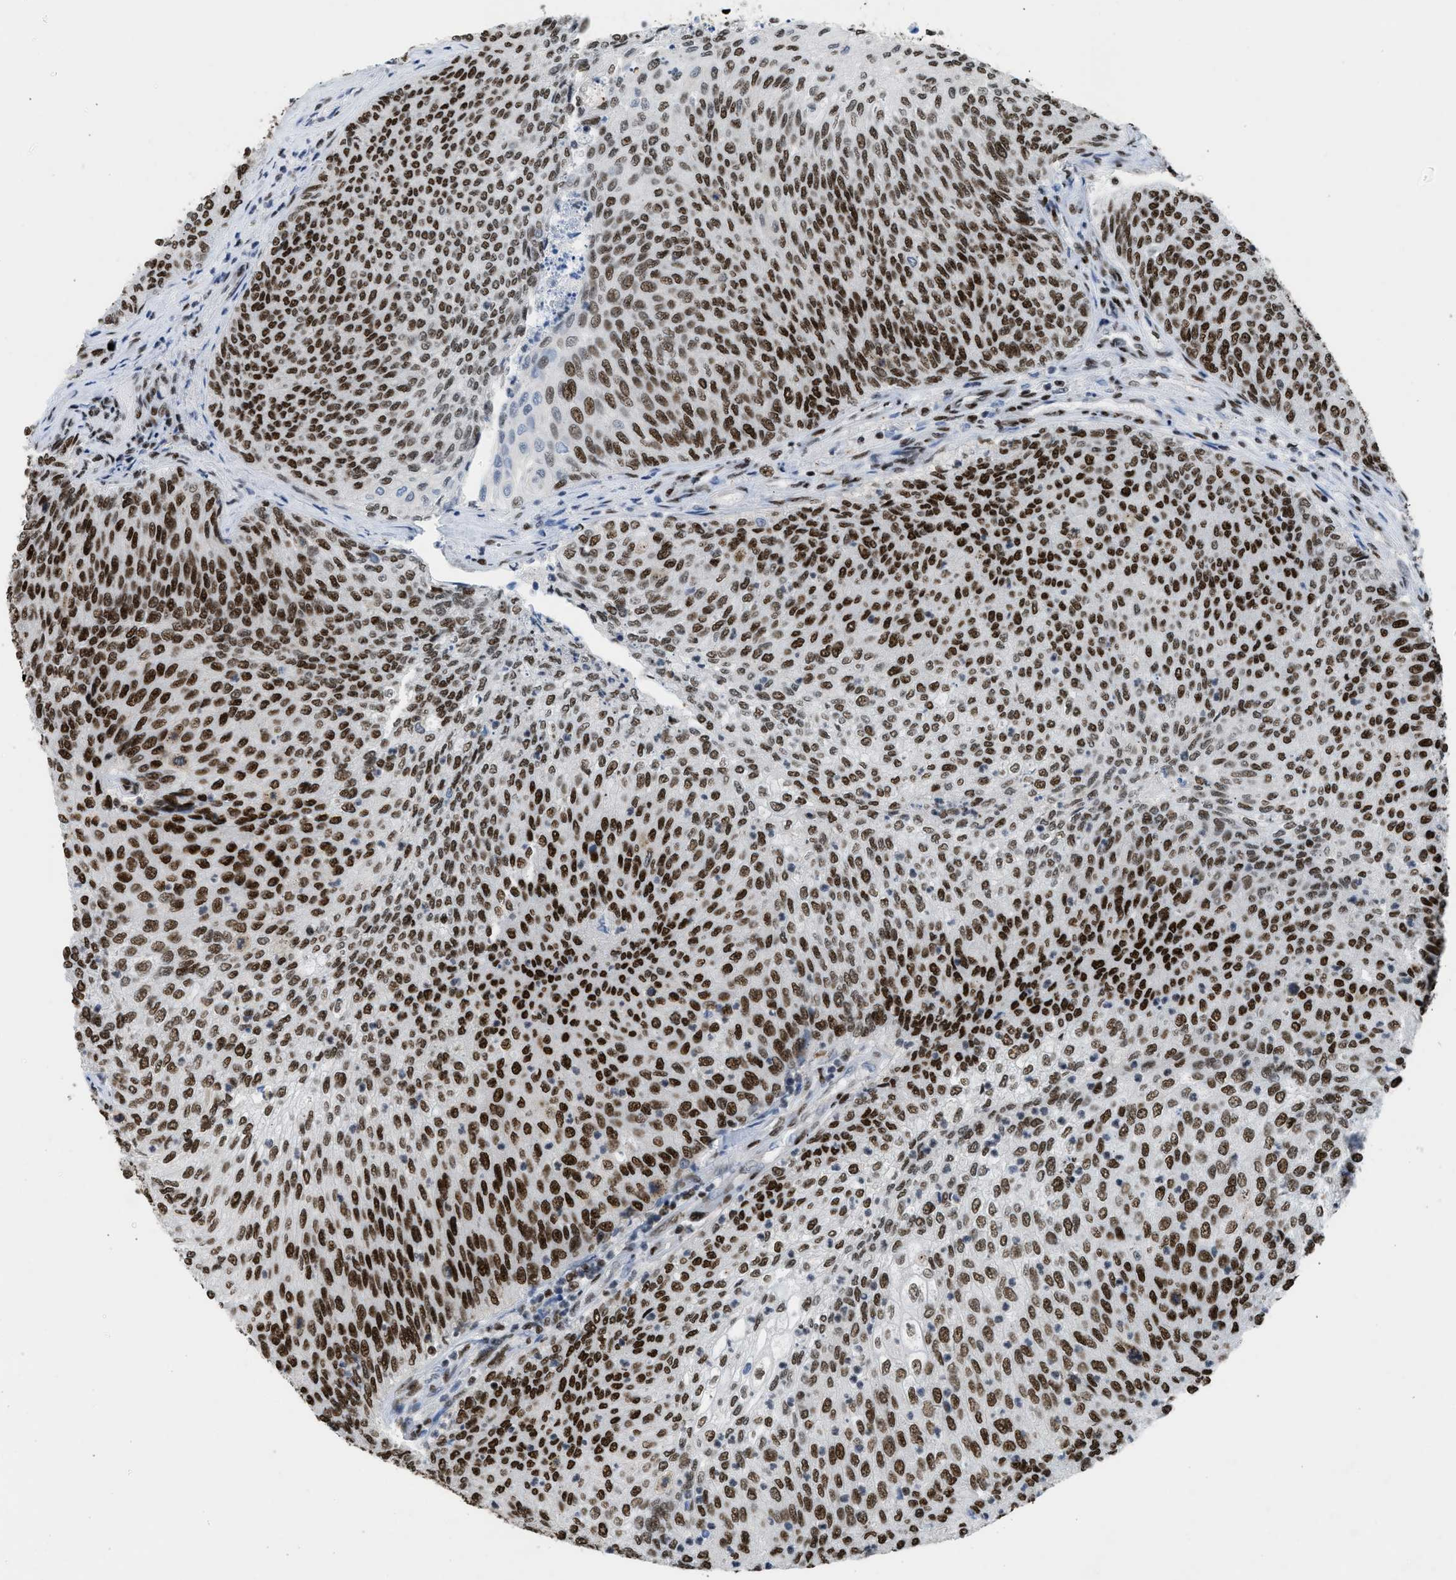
{"staining": {"intensity": "strong", "quantity": ">75%", "location": "nuclear"}, "tissue": "urothelial cancer", "cell_type": "Tumor cells", "image_type": "cancer", "snomed": [{"axis": "morphology", "description": "Urothelial carcinoma, Low grade"}, {"axis": "topography", "description": "Urinary bladder"}], "caption": "The micrograph exhibits immunohistochemical staining of urothelial cancer. There is strong nuclear staining is appreciated in about >75% of tumor cells.", "gene": "SCAF4", "patient": {"sex": "female", "age": 79}}